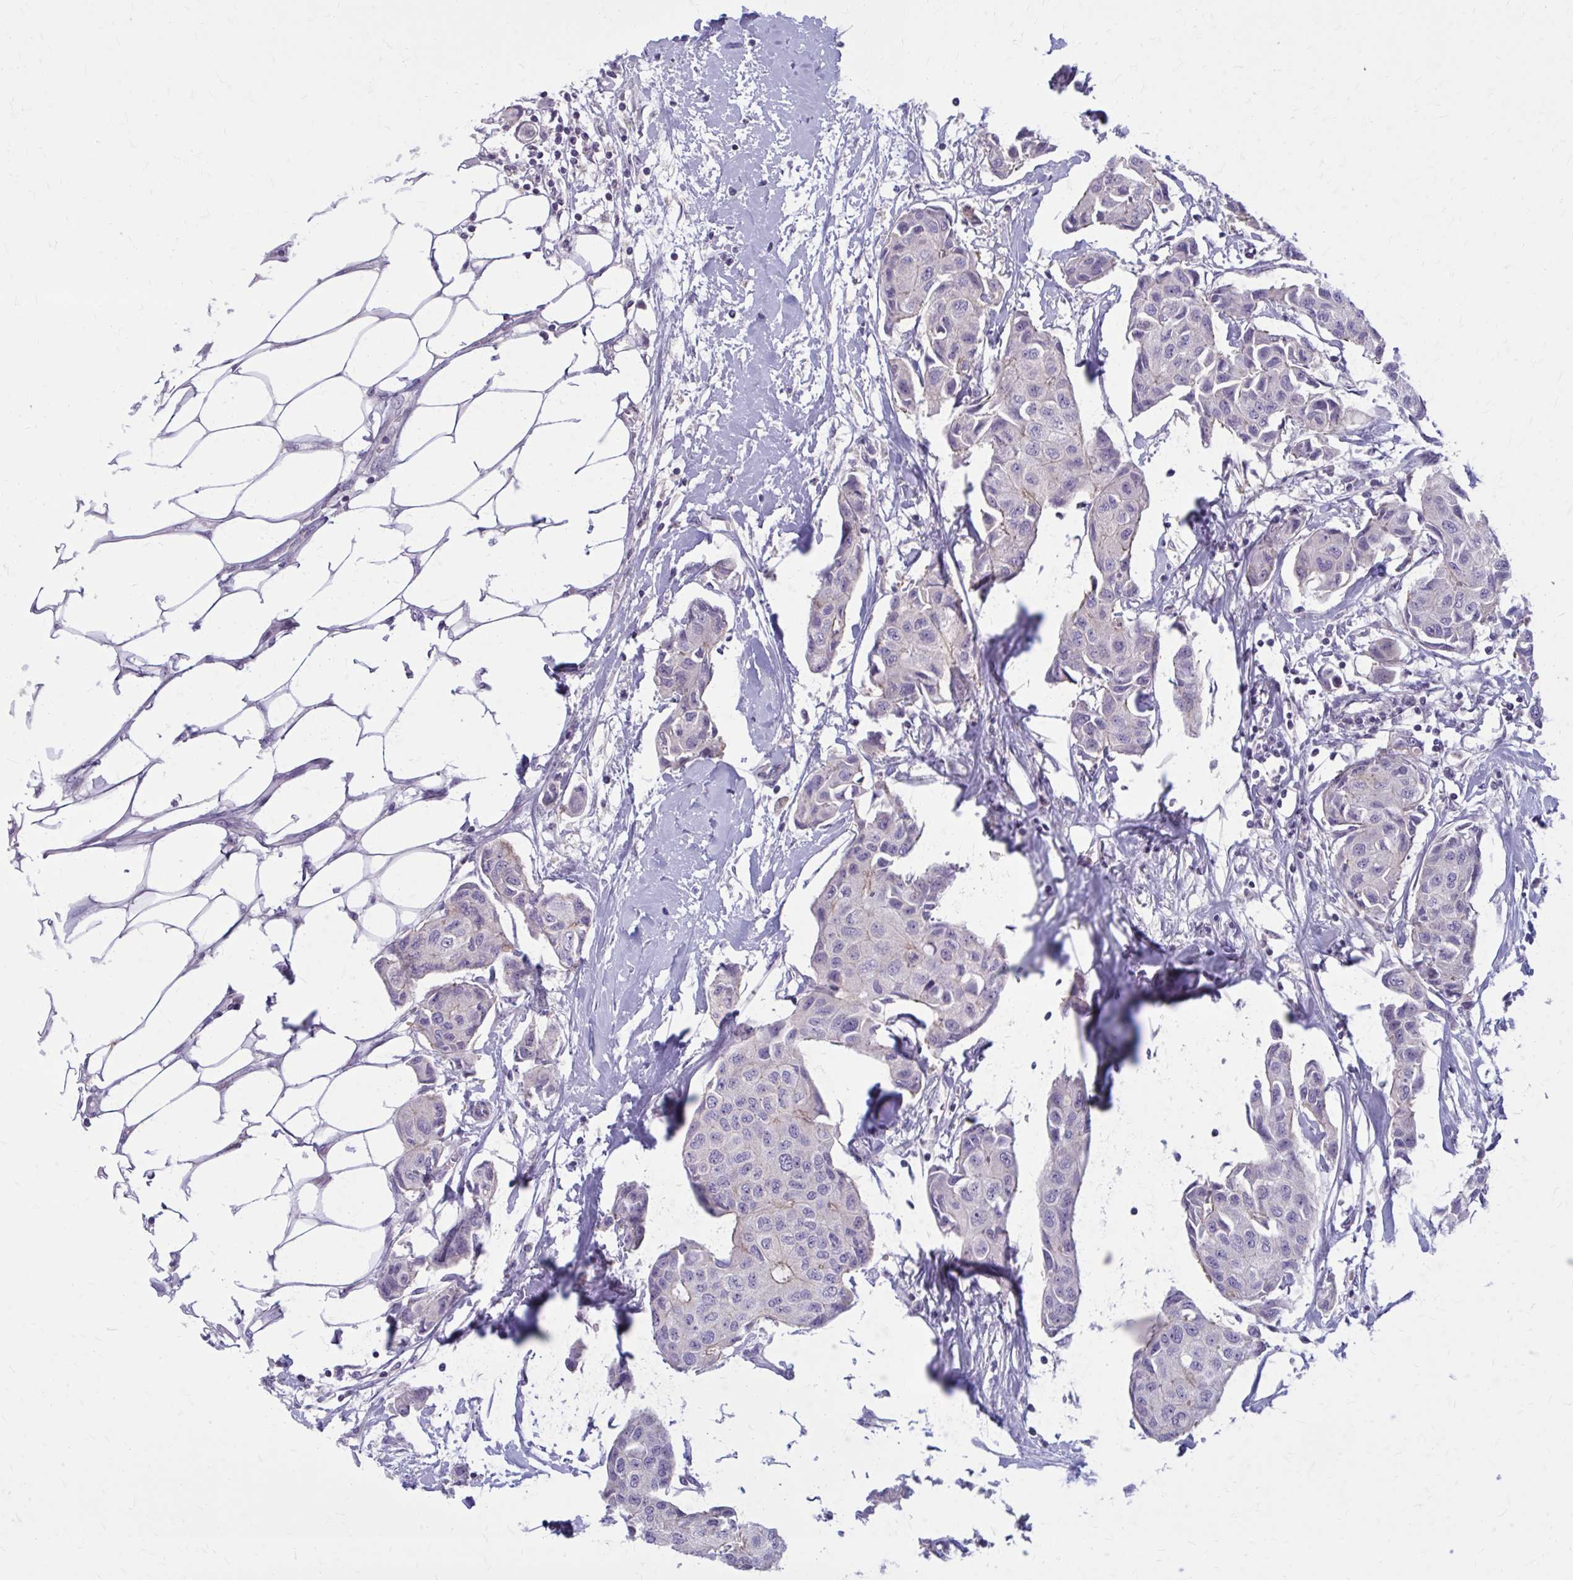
{"staining": {"intensity": "negative", "quantity": "none", "location": "none"}, "tissue": "breast cancer", "cell_type": "Tumor cells", "image_type": "cancer", "snomed": [{"axis": "morphology", "description": "Duct carcinoma"}, {"axis": "topography", "description": "Breast"}, {"axis": "topography", "description": "Lymph node"}], "caption": "Immunohistochemistry of human infiltrating ductal carcinoma (breast) displays no positivity in tumor cells.", "gene": "OR4A47", "patient": {"sex": "female", "age": 80}}